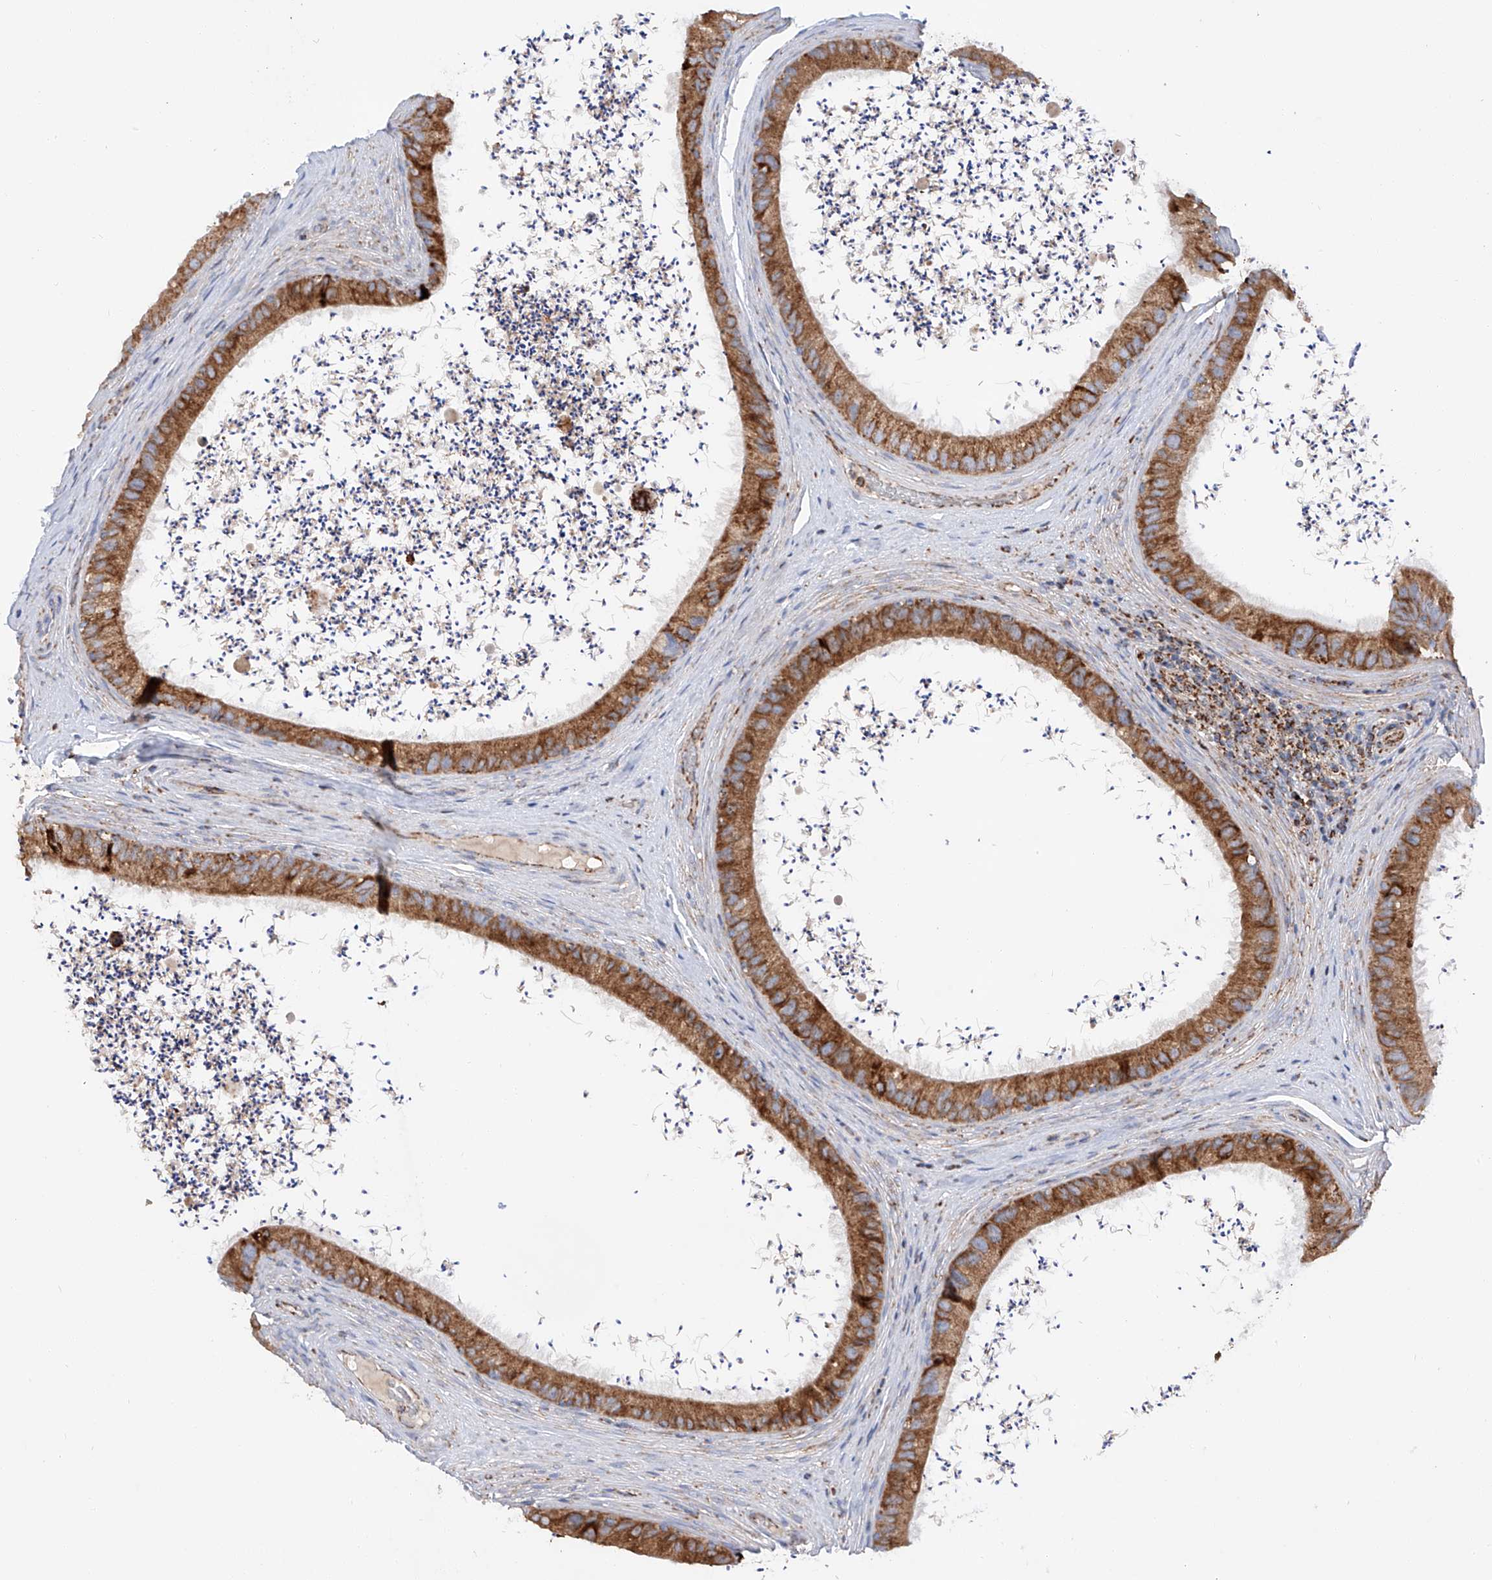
{"staining": {"intensity": "strong", "quantity": ">75%", "location": "cytoplasmic/membranous"}, "tissue": "epididymis", "cell_type": "Glandular cells", "image_type": "normal", "snomed": [{"axis": "morphology", "description": "Normal tissue, NOS"}, {"axis": "topography", "description": "Epididymis, spermatic cord, NOS"}], "caption": "The immunohistochemical stain shows strong cytoplasmic/membranous expression in glandular cells of unremarkable epididymis.", "gene": "TTC27", "patient": {"sex": "male", "age": 50}}